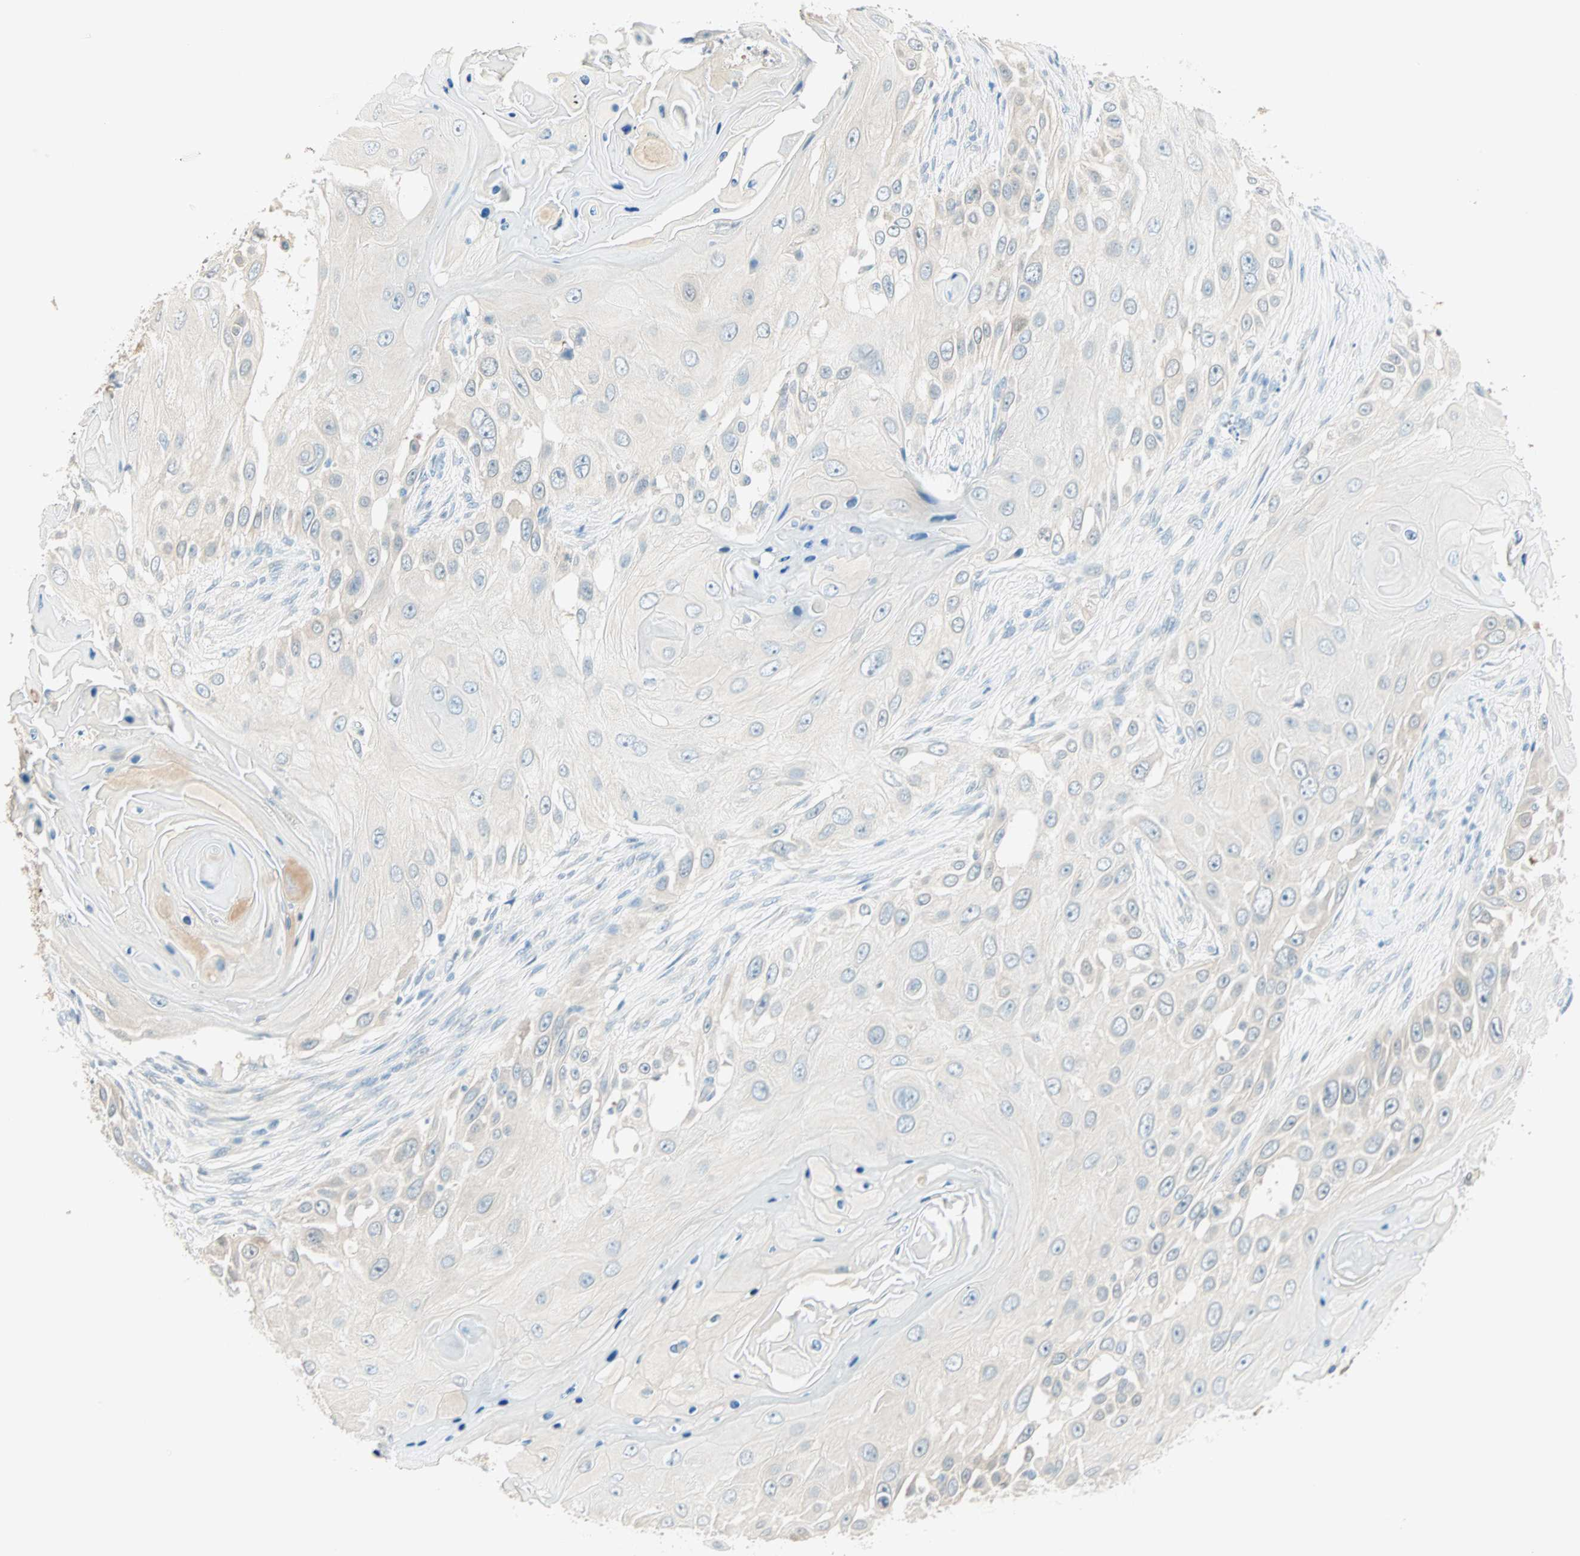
{"staining": {"intensity": "weak", "quantity": "25%-75%", "location": "cytoplasmic/membranous"}, "tissue": "skin cancer", "cell_type": "Tumor cells", "image_type": "cancer", "snomed": [{"axis": "morphology", "description": "Squamous cell carcinoma, NOS"}, {"axis": "topography", "description": "Skin"}], "caption": "Immunohistochemical staining of human squamous cell carcinoma (skin) demonstrates low levels of weak cytoplasmic/membranous protein positivity in approximately 25%-75% of tumor cells.", "gene": "S100A1", "patient": {"sex": "female", "age": 44}}